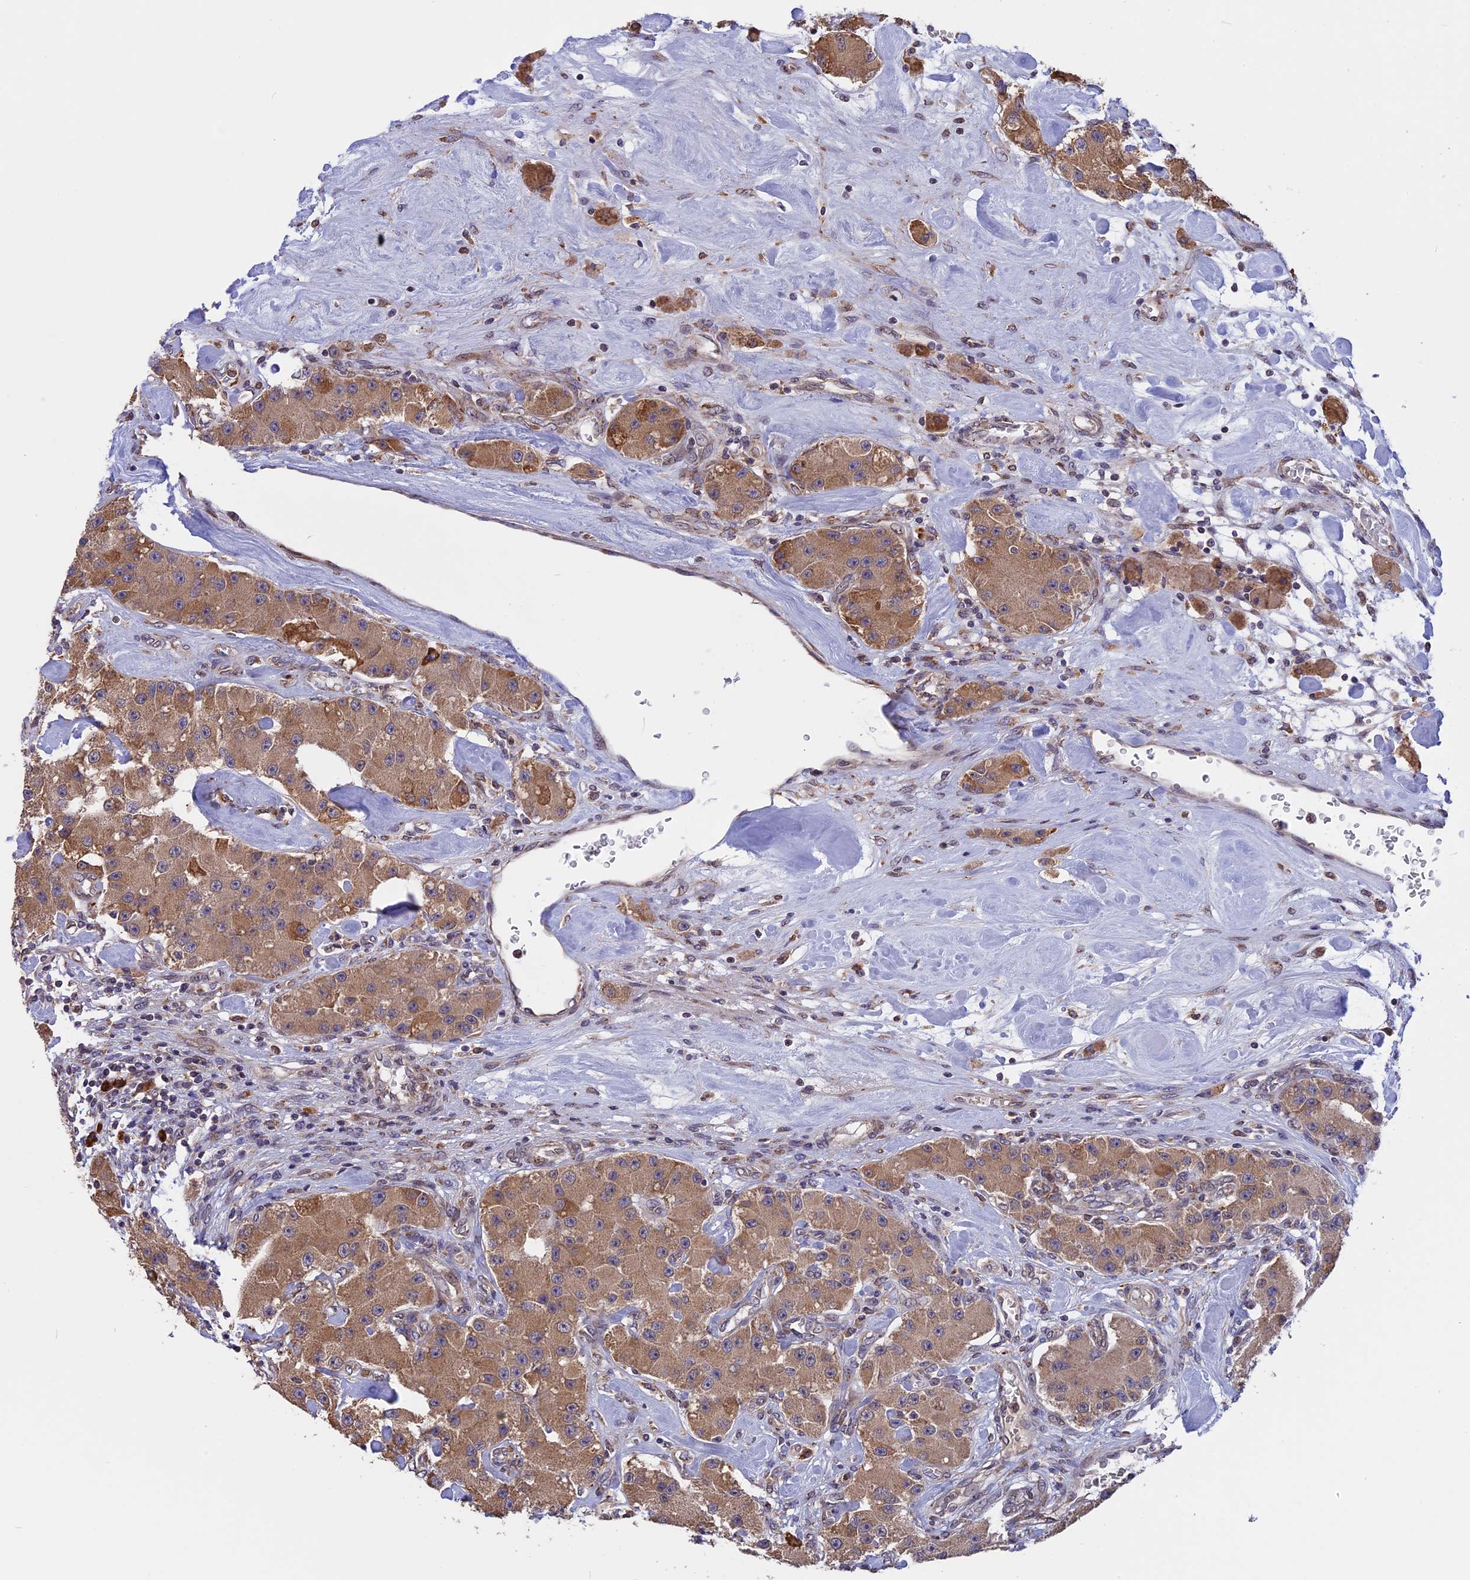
{"staining": {"intensity": "moderate", "quantity": ">75%", "location": "cytoplasmic/membranous"}, "tissue": "carcinoid", "cell_type": "Tumor cells", "image_type": "cancer", "snomed": [{"axis": "morphology", "description": "Carcinoid, malignant, NOS"}, {"axis": "topography", "description": "Pancreas"}], "caption": "Immunohistochemical staining of human malignant carcinoid demonstrates medium levels of moderate cytoplasmic/membranous protein expression in about >75% of tumor cells.", "gene": "DMRTA2", "patient": {"sex": "male", "age": 41}}